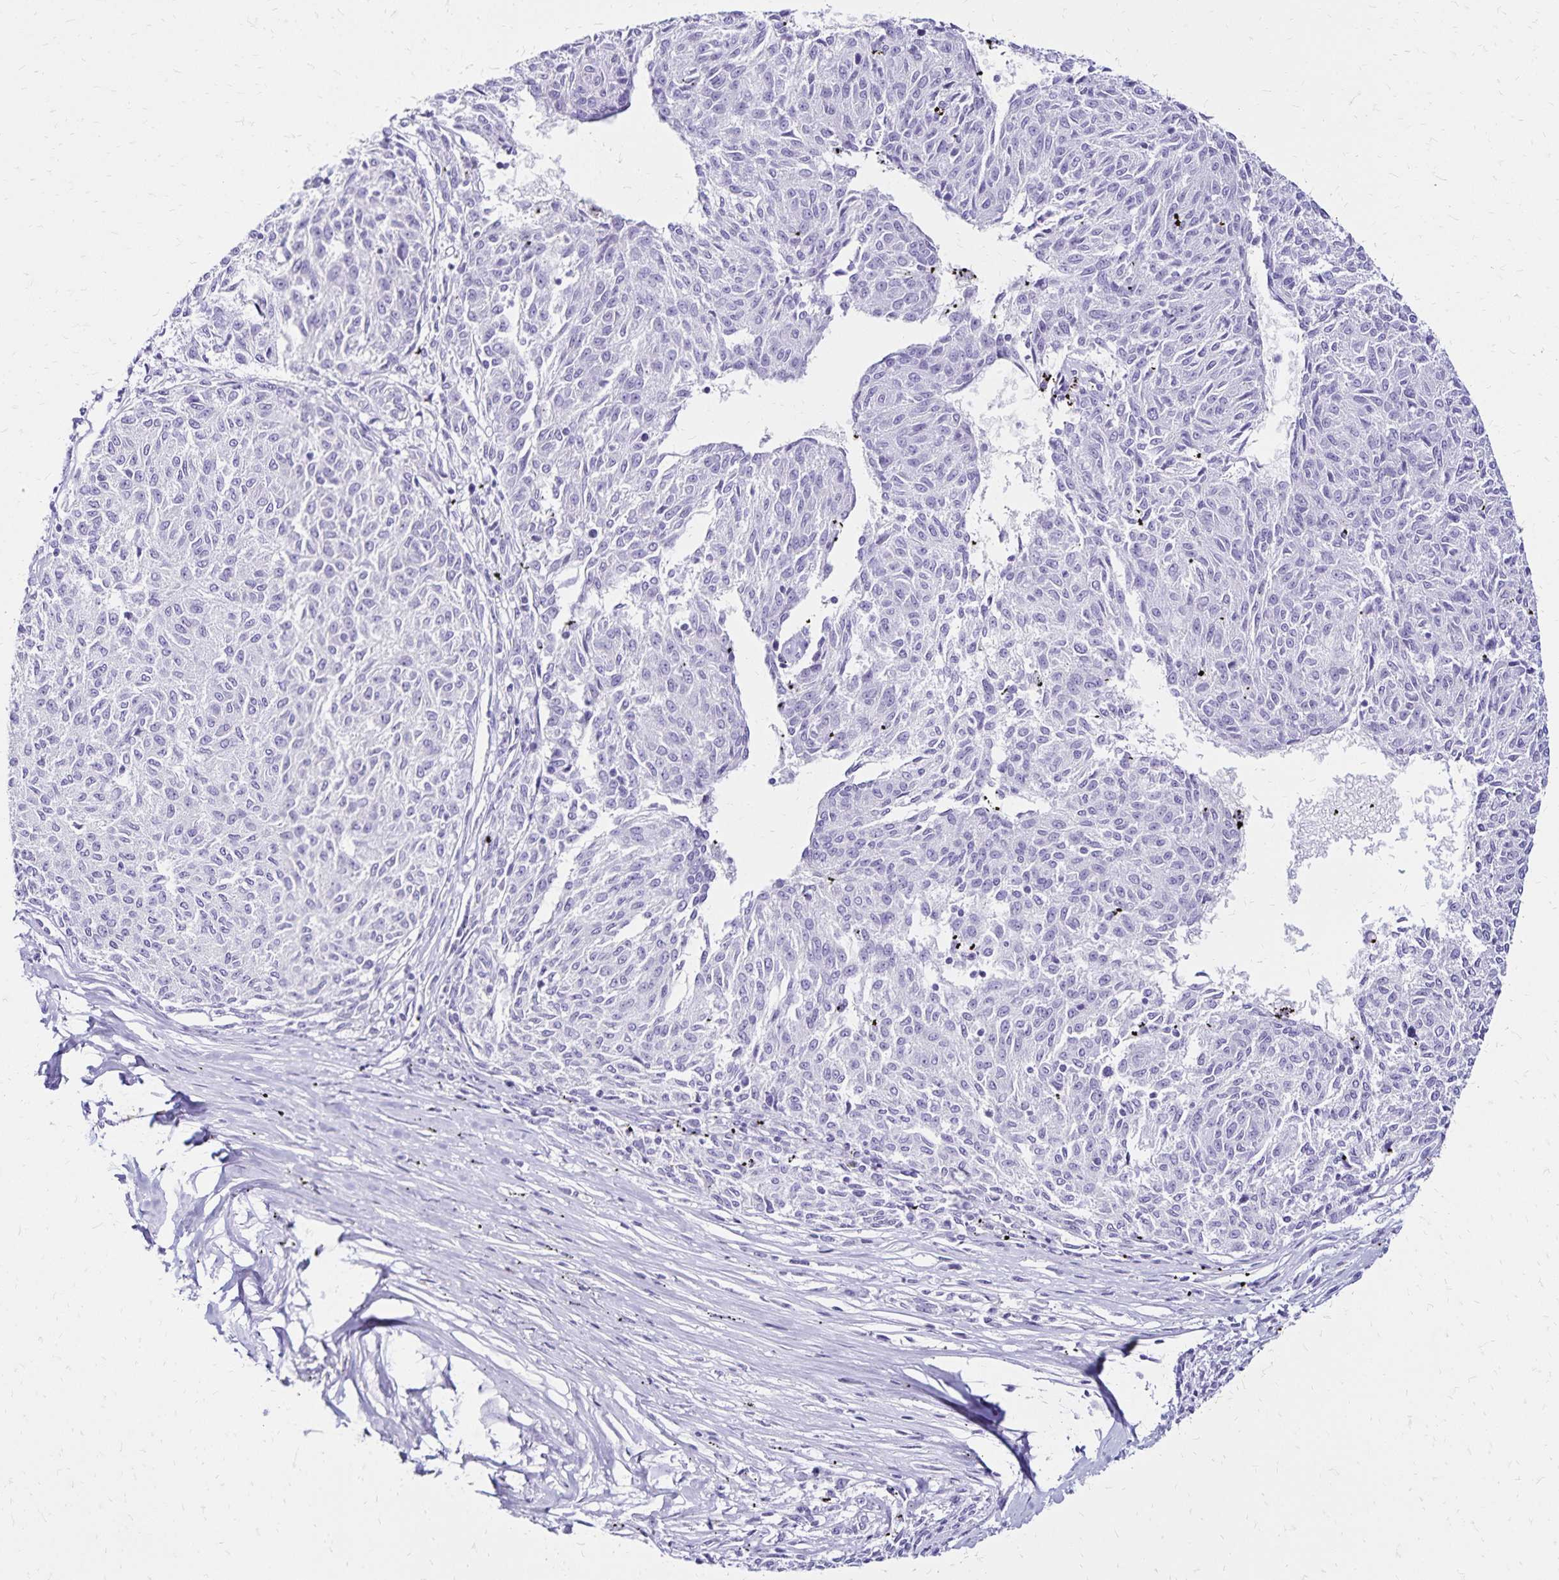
{"staining": {"intensity": "negative", "quantity": "none", "location": "none"}, "tissue": "melanoma", "cell_type": "Tumor cells", "image_type": "cancer", "snomed": [{"axis": "morphology", "description": "Malignant melanoma, NOS"}, {"axis": "topography", "description": "Skin"}], "caption": "IHC image of human malignant melanoma stained for a protein (brown), which reveals no expression in tumor cells.", "gene": "LIN28B", "patient": {"sex": "female", "age": 72}}